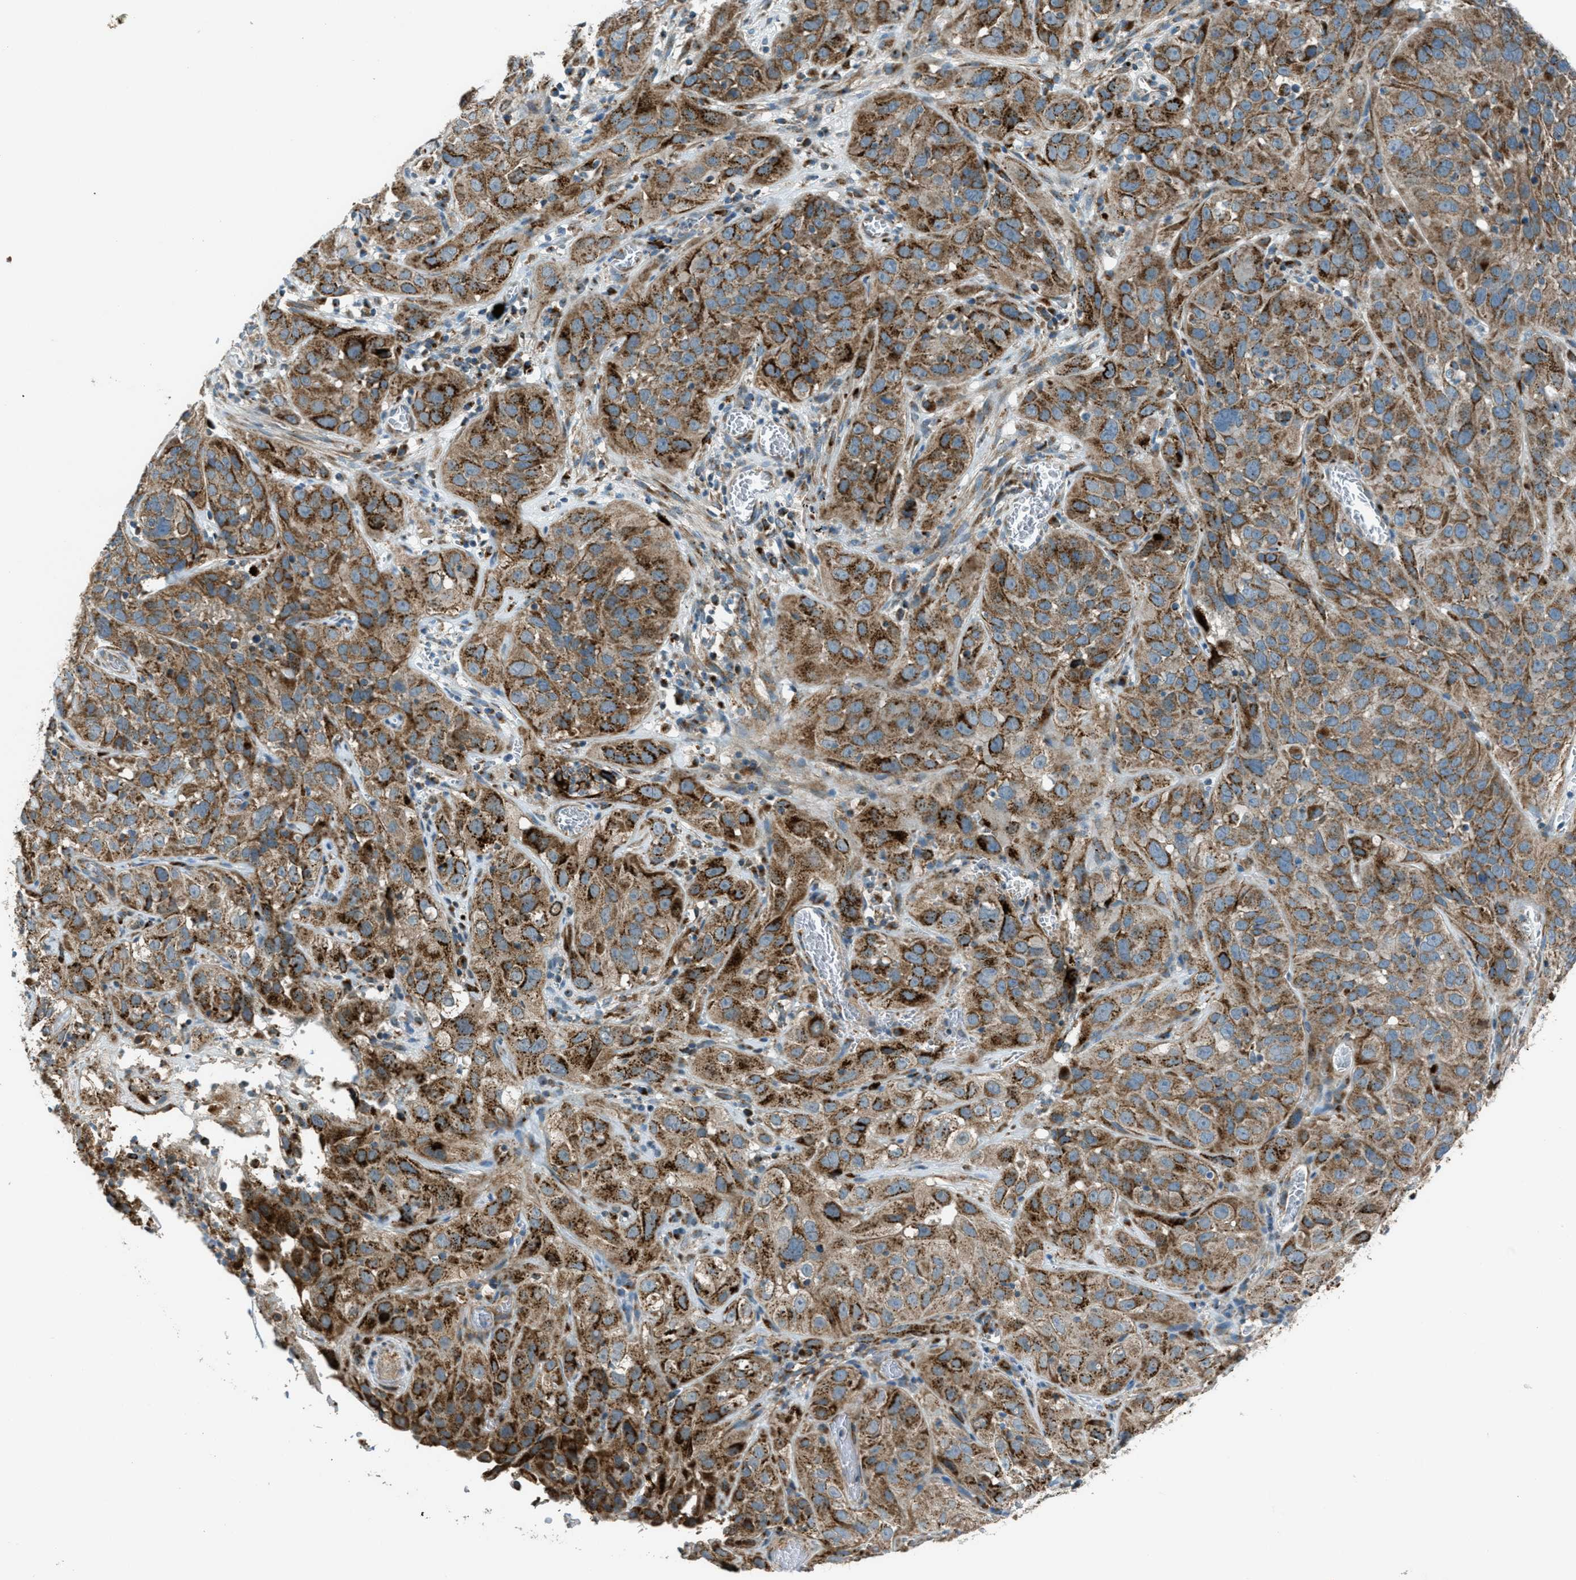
{"staining": {"intensity": "strong", "quantity": "25%-75%", "location": "cytoplasmic/membranous"}, "tissue": "cervical cancer", "cell_type": "Tumor cells", "image_type": "cancer", "snomed": [{"axis": "morphology", "description": "Squamous cell carcinoma, NOS"}, {"axis": "topography", "description": "Cervix"}], "caption": "IHC of human cervical cancer (squamous cell carcinoma) exhibits high levels of strong cytoplasmic/membranous expression in about 25%-75% of tumor cells.", "gene": "BCKDK", "patient": {"sex": "female", "age": 32}}